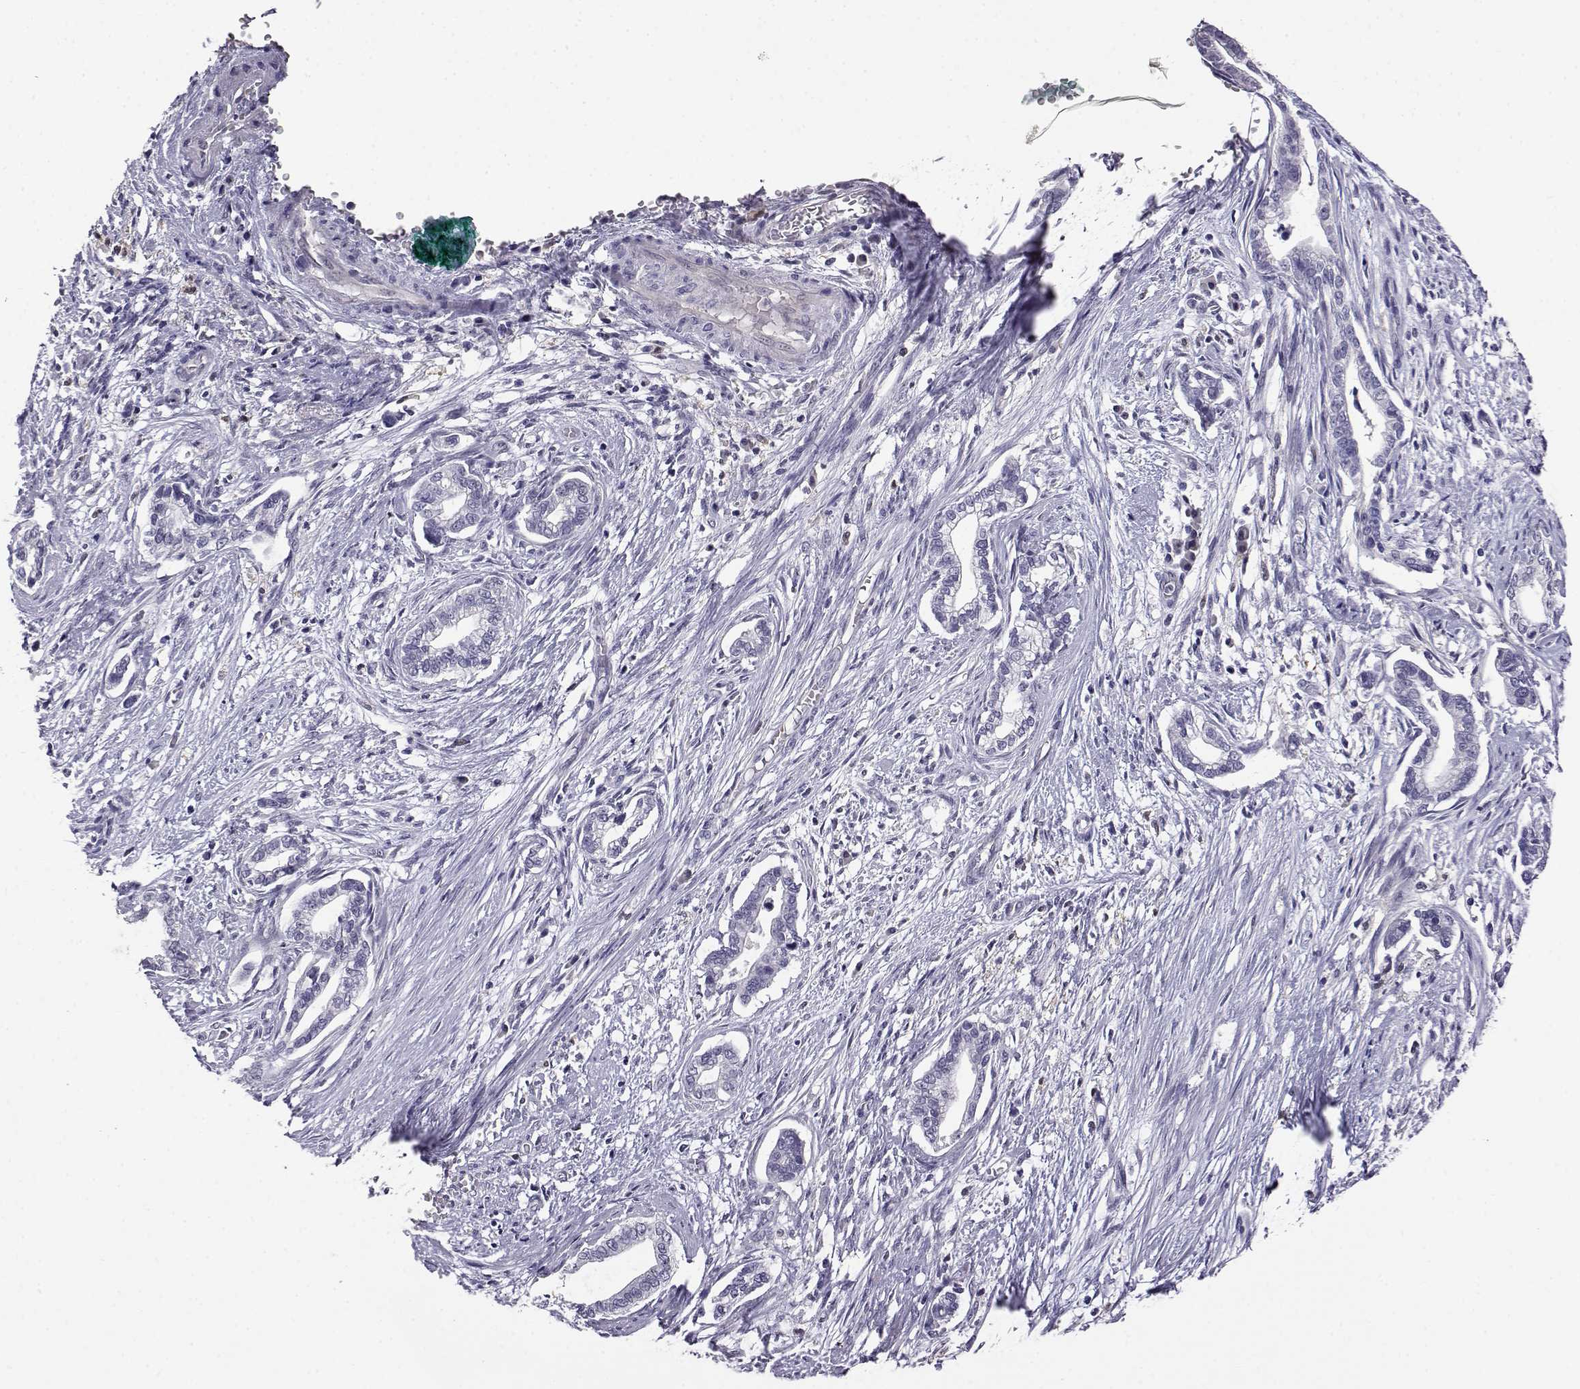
{"staining": {"intensity": "negative", "quantity": "none", "location": "none"}, "tissue": "cervical cancer", "cell_type": "Tumor cells", "image_type": "cancer", "snomed": [{"axis": "morphology", "description": "Adenocarcinoma, NOS"}, {"axis": "topography", "description": "Cervix"}], "caption": "This is an immunohistochemistry micrograph of cervical cancer. There is no expression in tumor cells.", "gene": "AKR1B1", "patient": {"sex": "female", "age": 62}}